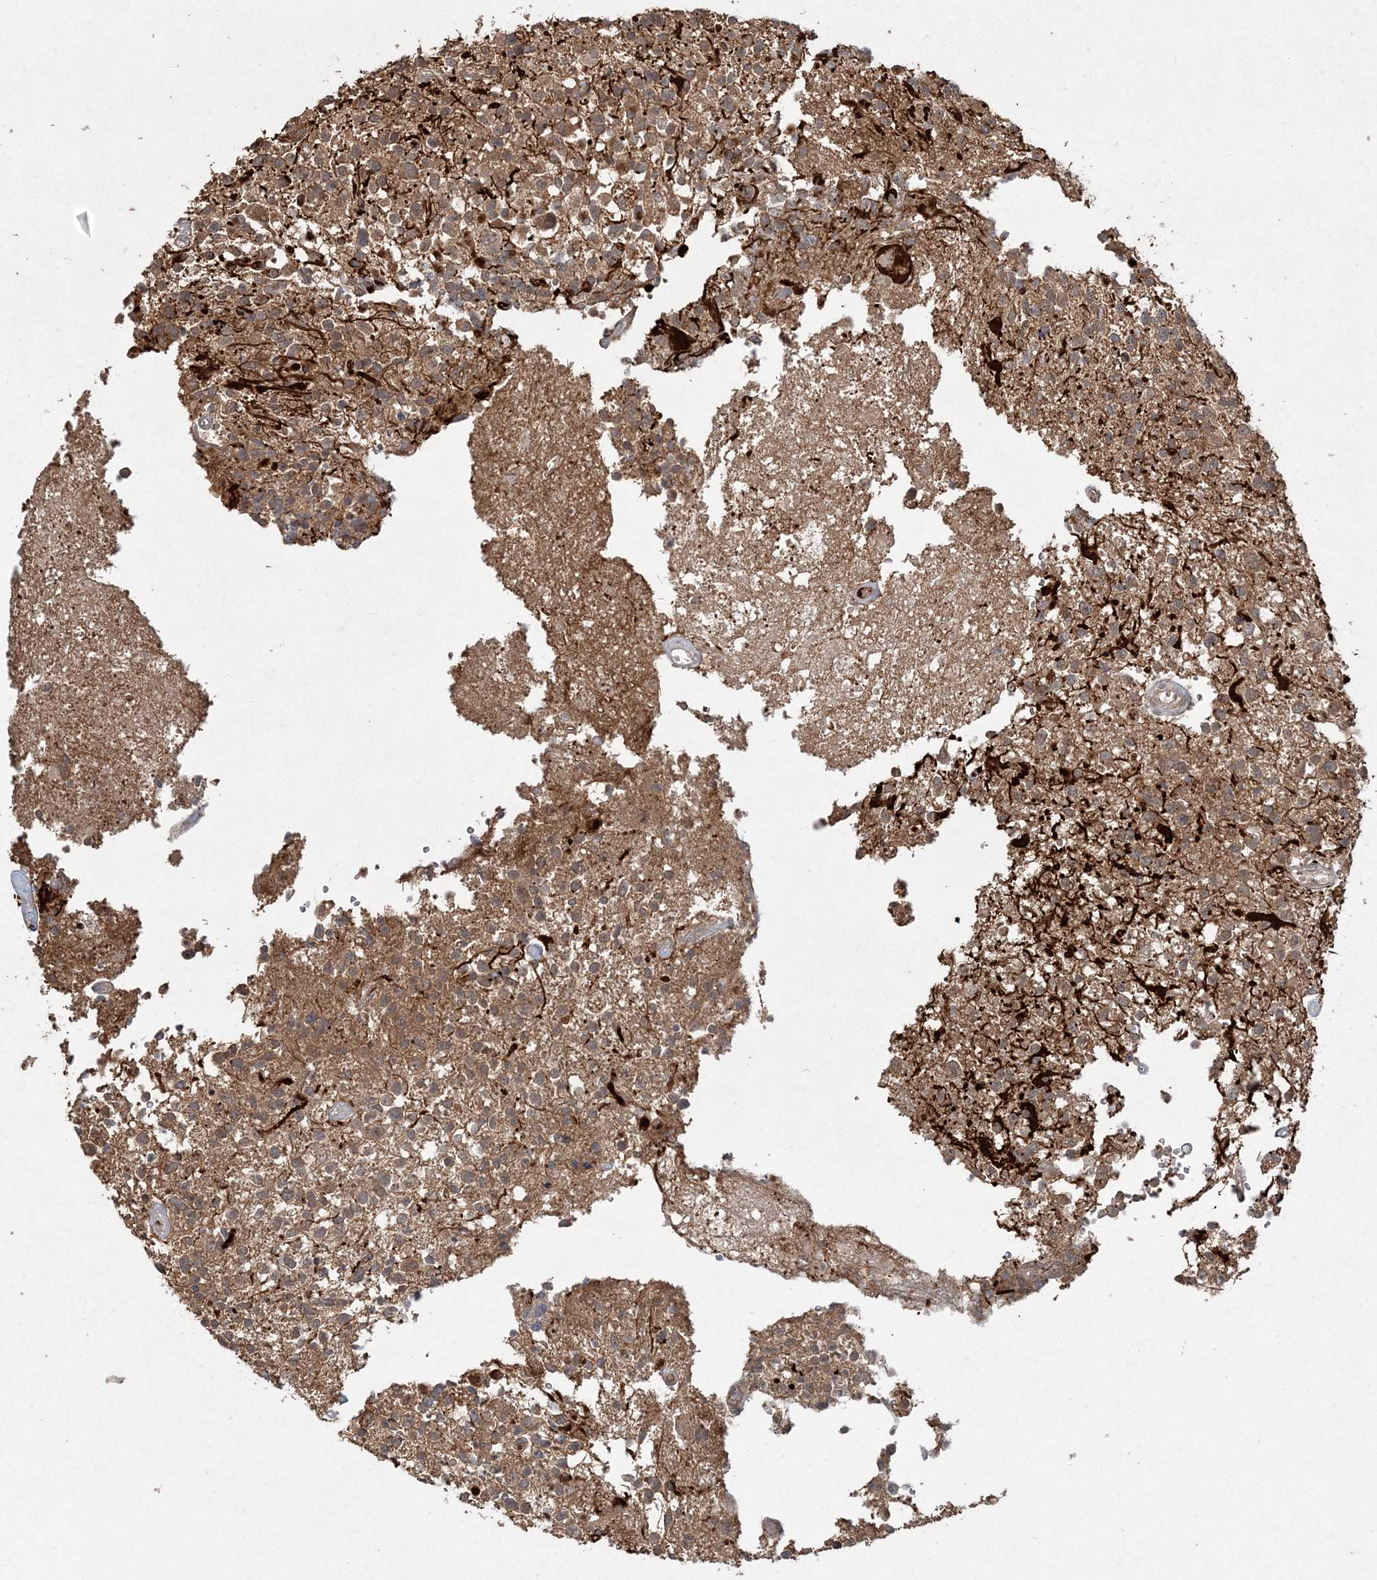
{"staining": {"intensity": "weak", "quantity": ">75%", "location": "cytoplasmic/membranous"}, "tissue": "glioma", "cell_type": "Tumor cells", "image_type": "cancer", "snomed": [{"axis": "morphology", "description": "Glioma, malignant, High grade"}, {"axis": "morphology", "description": "Glioblastoma, NOS"}, {"axis": "topography", "description": "Brain"}], "caption": "Malignant high-grade glioma was stained to show a protein in brown. There is low levels of weak cytoplasmic/membranous staining in about >75% of tumor cells.", "gene": "SPRY1", "patient": {"sex": "male", "age": 60}}